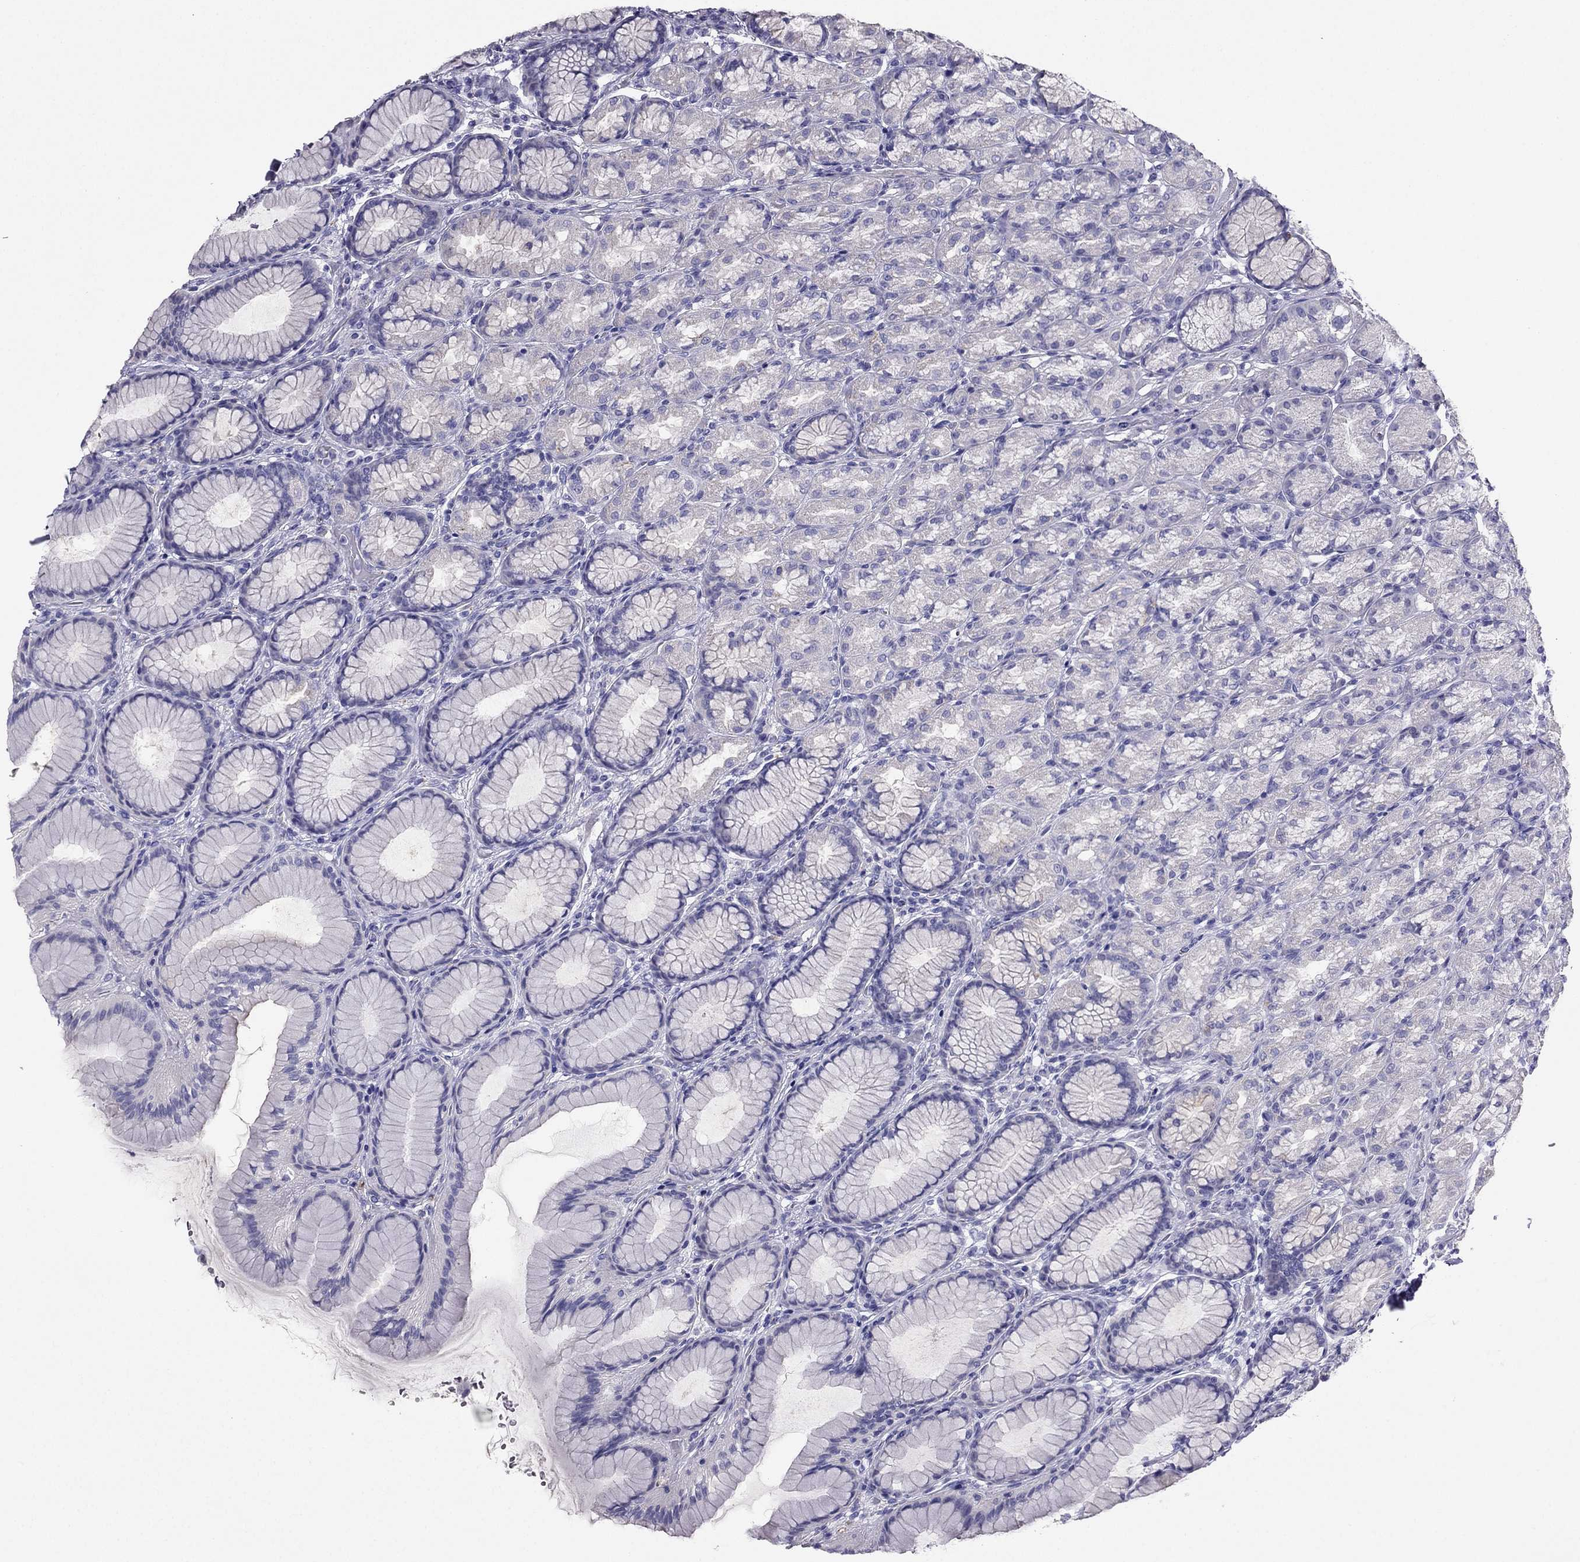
{"staining": {"intensity": "negative", "quantity": "none", "location": "none"}, "tissue": "stomach", "cell_type": "Glandular cells", "image_type": "normal", "snomed": [{"axis": "morphology", "description": "Normal tissue, NOS"}, {"axis": "morphology", "description": "Adenocarcinoma, NOS"}, {"axis": "topography", "description": "Stomach"}], "caption": "This is a micrograph of immunohistochemistry (IHC) staining of normal stomach, which shows no expression in glandular cells. (DAB IHC with hematoxylin counter stain).", "gene": "PTH", "patient": {"sex": "female", "age": 79}}